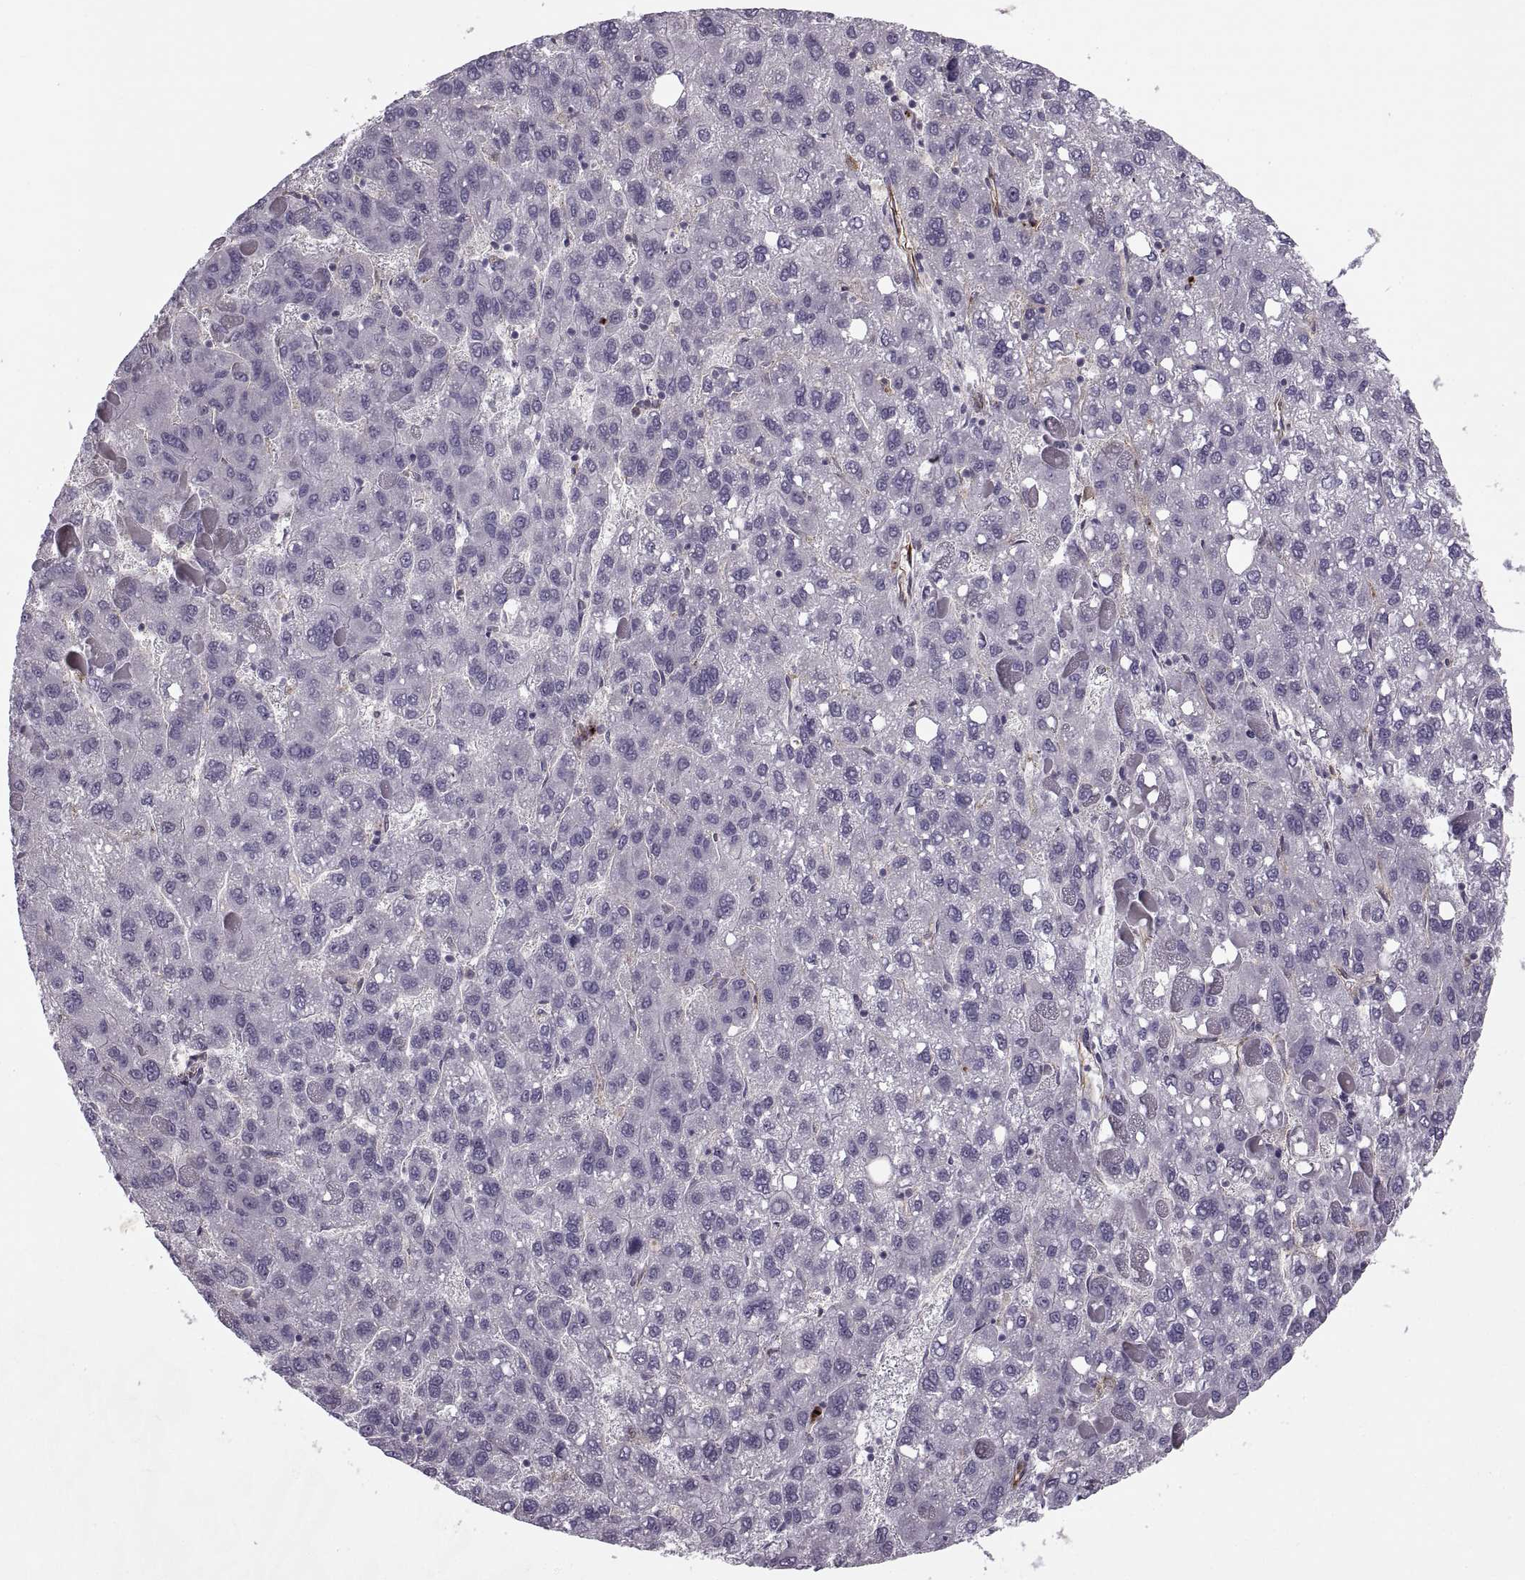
{"staining": {"intensity": "negative", "quantity": "none", "location": "none"}, "tissue": "liver cancer", "cell_type": "Tumor cells", "image_type": "cancer", "snomed": [{"axis": "morphology", "description": "Carcinoma, Hepatocellular, NOS"}, {"axis": "topography", "description": "Liver"}], "caption": "Human hepatocellular carcinoma (liver) stained for a protein using immunohistochemistry (IHC) reveals no positivity in tumor cells.", "gene": "RALB", "patient": {"sex": "female", "age": 82}}